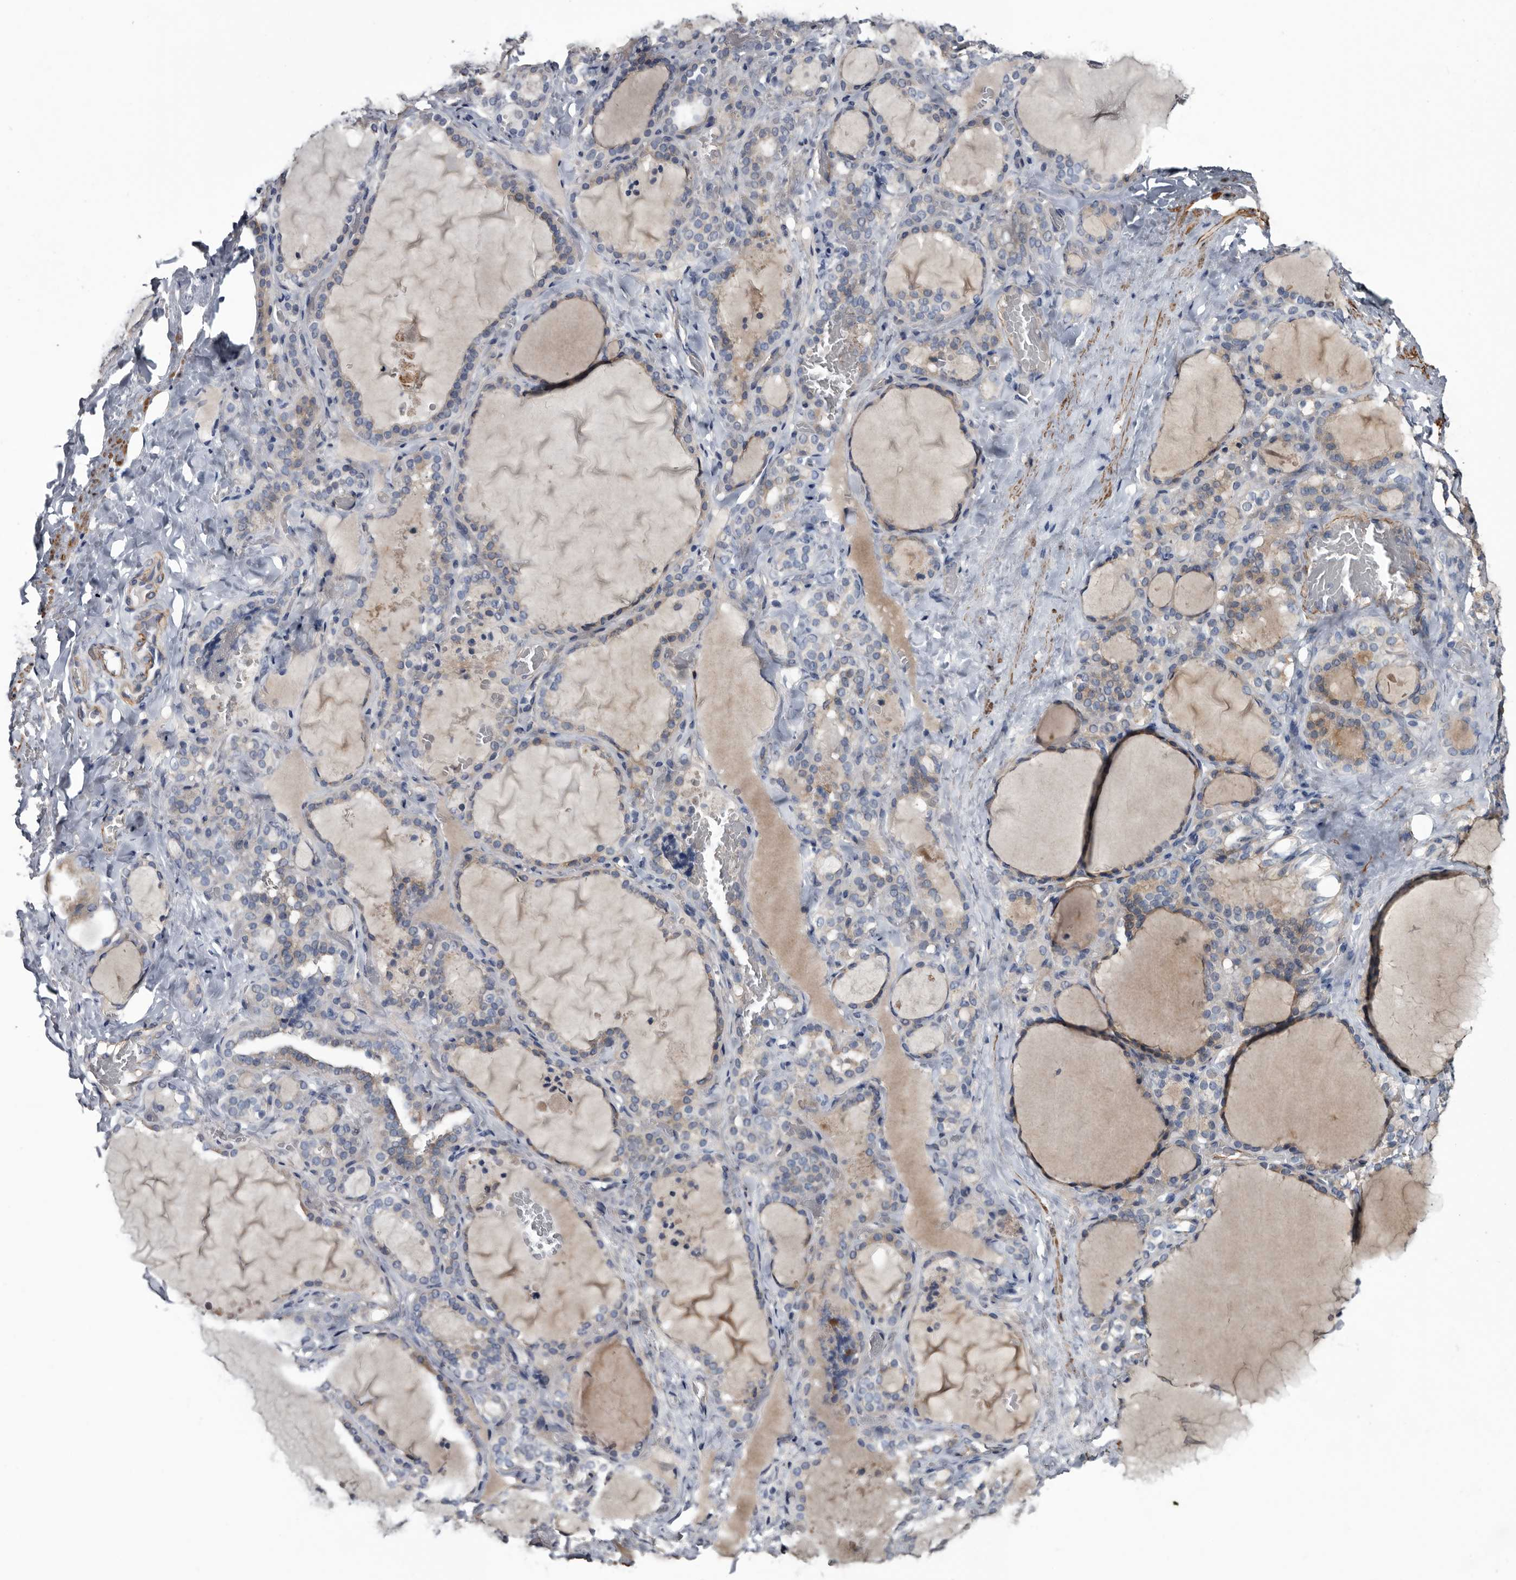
{"staining": {"intensity": "weak", "quantity": ">75%", "location": "cytoplasmic/membranous"}, "tissue": "thyroid gland", "cell_type": "Glandular cells", "image_type": "normal", "snomed": [{"axis": "morphology", "description": "Normal tissue, NOS"}, {"axis": "topography", "description": "Thyroid gland"}], "caption": "Immunohistochemical staining of normal thyroid gland reveals >75% levels of weak cytoplasmic/membranous protein positivity in approximately >75% of glandular cells. (DAB (3,3'-diaminobenzidine) = brown stain, brightfield microscopy at high magnification).", "gene": "IARS1", "patient": {"sex": "female", "age": 22}}